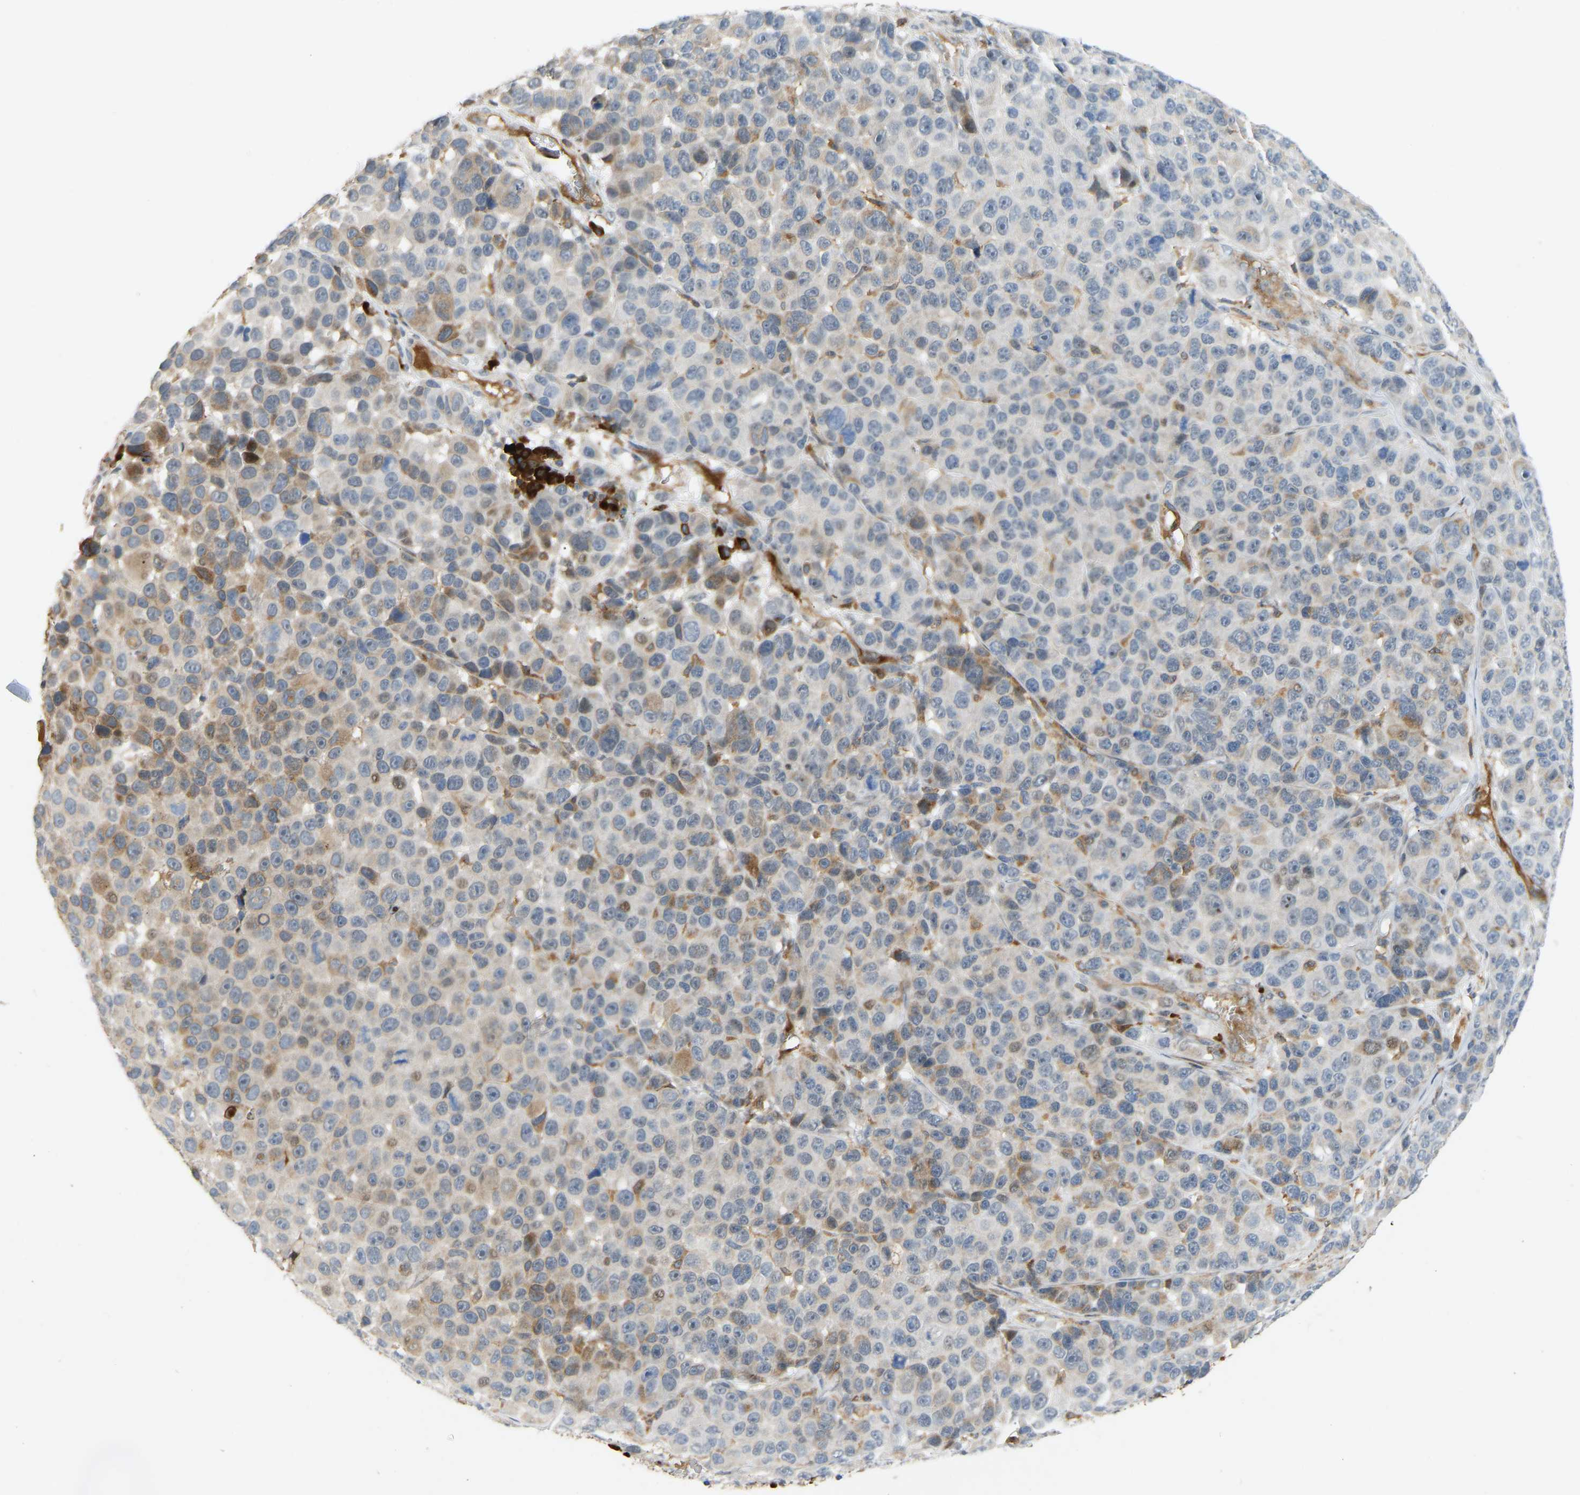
{"staining": {"intensity": "weak", "quantity": "<25%", "location": "cytoplasmic/membranous"}, "tissue": "melanoma", "cell_type": "Tumor cells", "image_type": "cancer", "snomed": [{"axis": "morphology", "description": "Malignant melanoma, NOS"}, {"axis": "topography", "description": "Skin"}], "caption": "An immunohistochemistry image of melanoma is shown. There is no staining in tumor cells of melanoma. (DAB (3,3'-diaminobenzidine) immunohistochemistry (IHC), high magnification).", "gene": "PLCG2", "patient": {"sex": "male", "age": 53}}